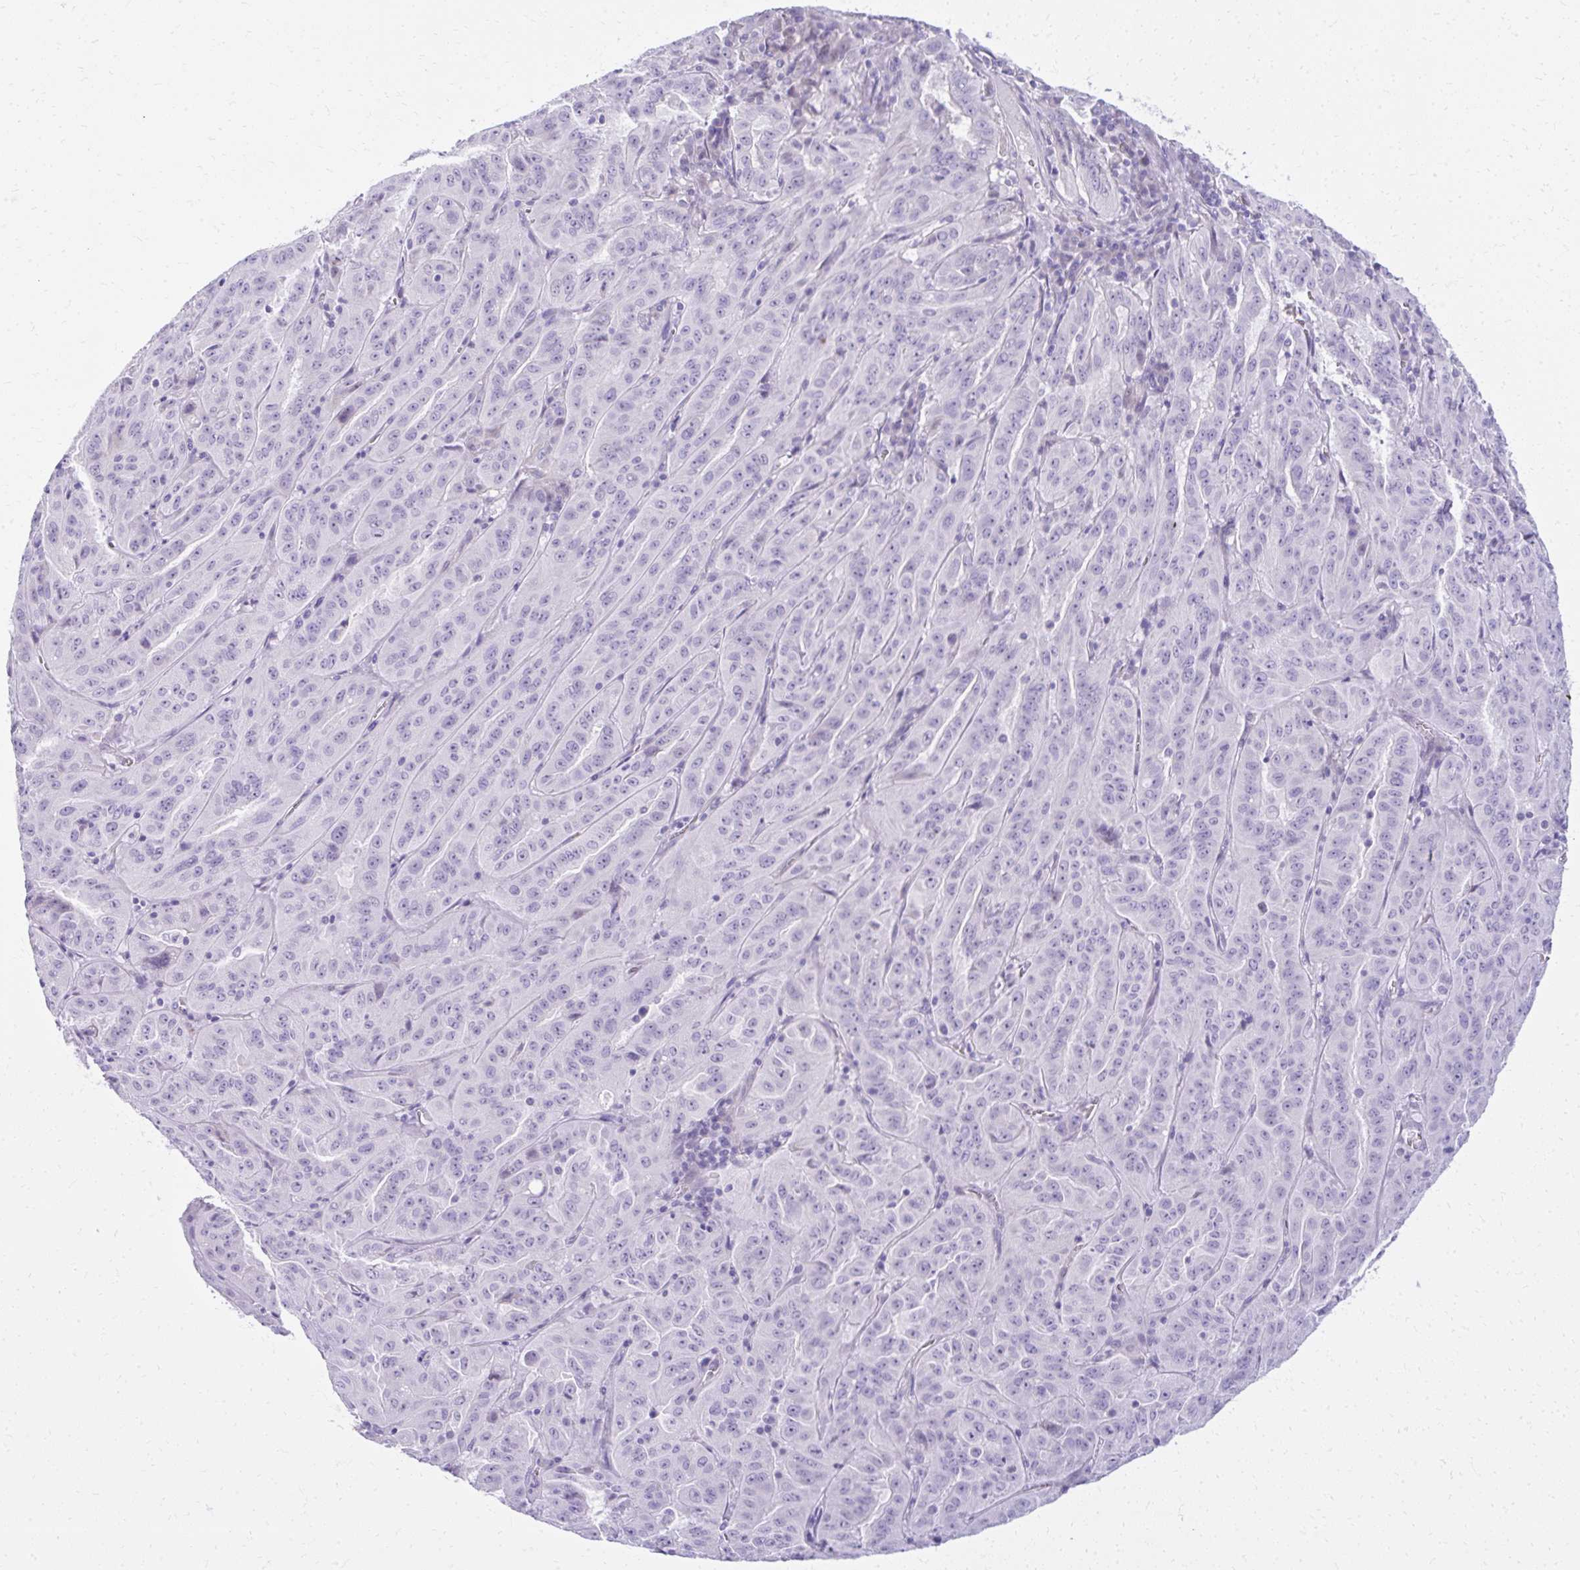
{"staining": {"intensity": "negative", "quantity": "none", "location": "none"}, "tissue": "pancreatic cancer", "cell_type": "Tumor cells", "image_type": "cancer", "snomed": [{"axis": "morphology", "description": "Adenocarcinoma, NOS"}, {"axis": "topography", "description": "Pancreas"}], "caption": "IHC of human adenocarcinoma (pancreatic) displays no staining in tumor cells.", "gene": "PRAP1", "patient": {"sex": "male", "age": 63}}